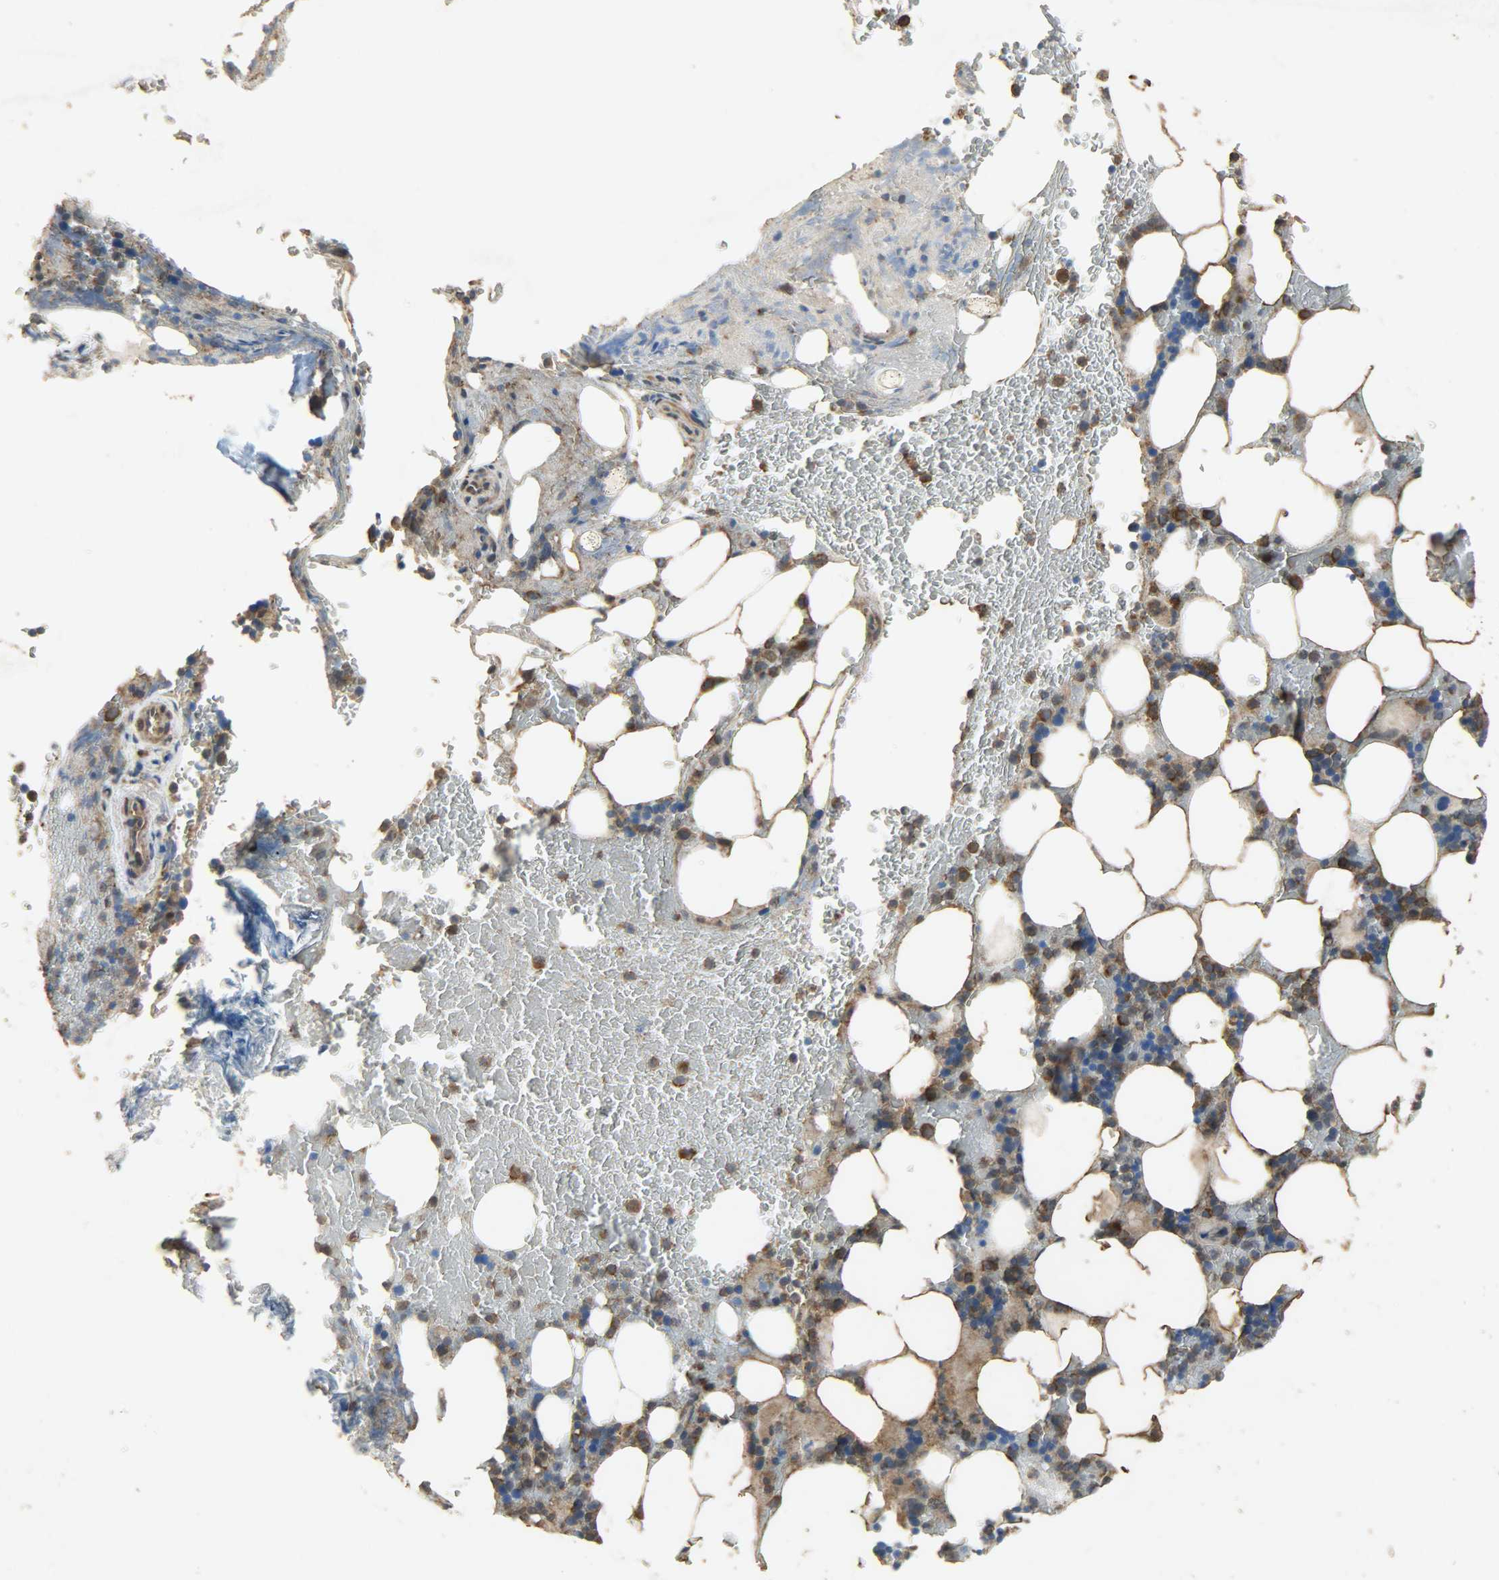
{"staining": {"intensity": "moderate", "quantity": ">75%", "location": "cytoplasmic/membranous"}, "tissue": "bone marrow", "cell_type": "Hematopoietic cells", "image_type": "normal", "snomed": [{"axis": "morphology", "description": "Normal tissue, NOS"}, {"axis": "topography", "description": "Bone marrow"}], "caption": "The immunohistochemical stain shows moderate cytoplasmic/membranous expression in hematopoietic cells of benign bone marrow.", "gene": "CDKN2C", "patient": {"sex": "female", "age": 73}}